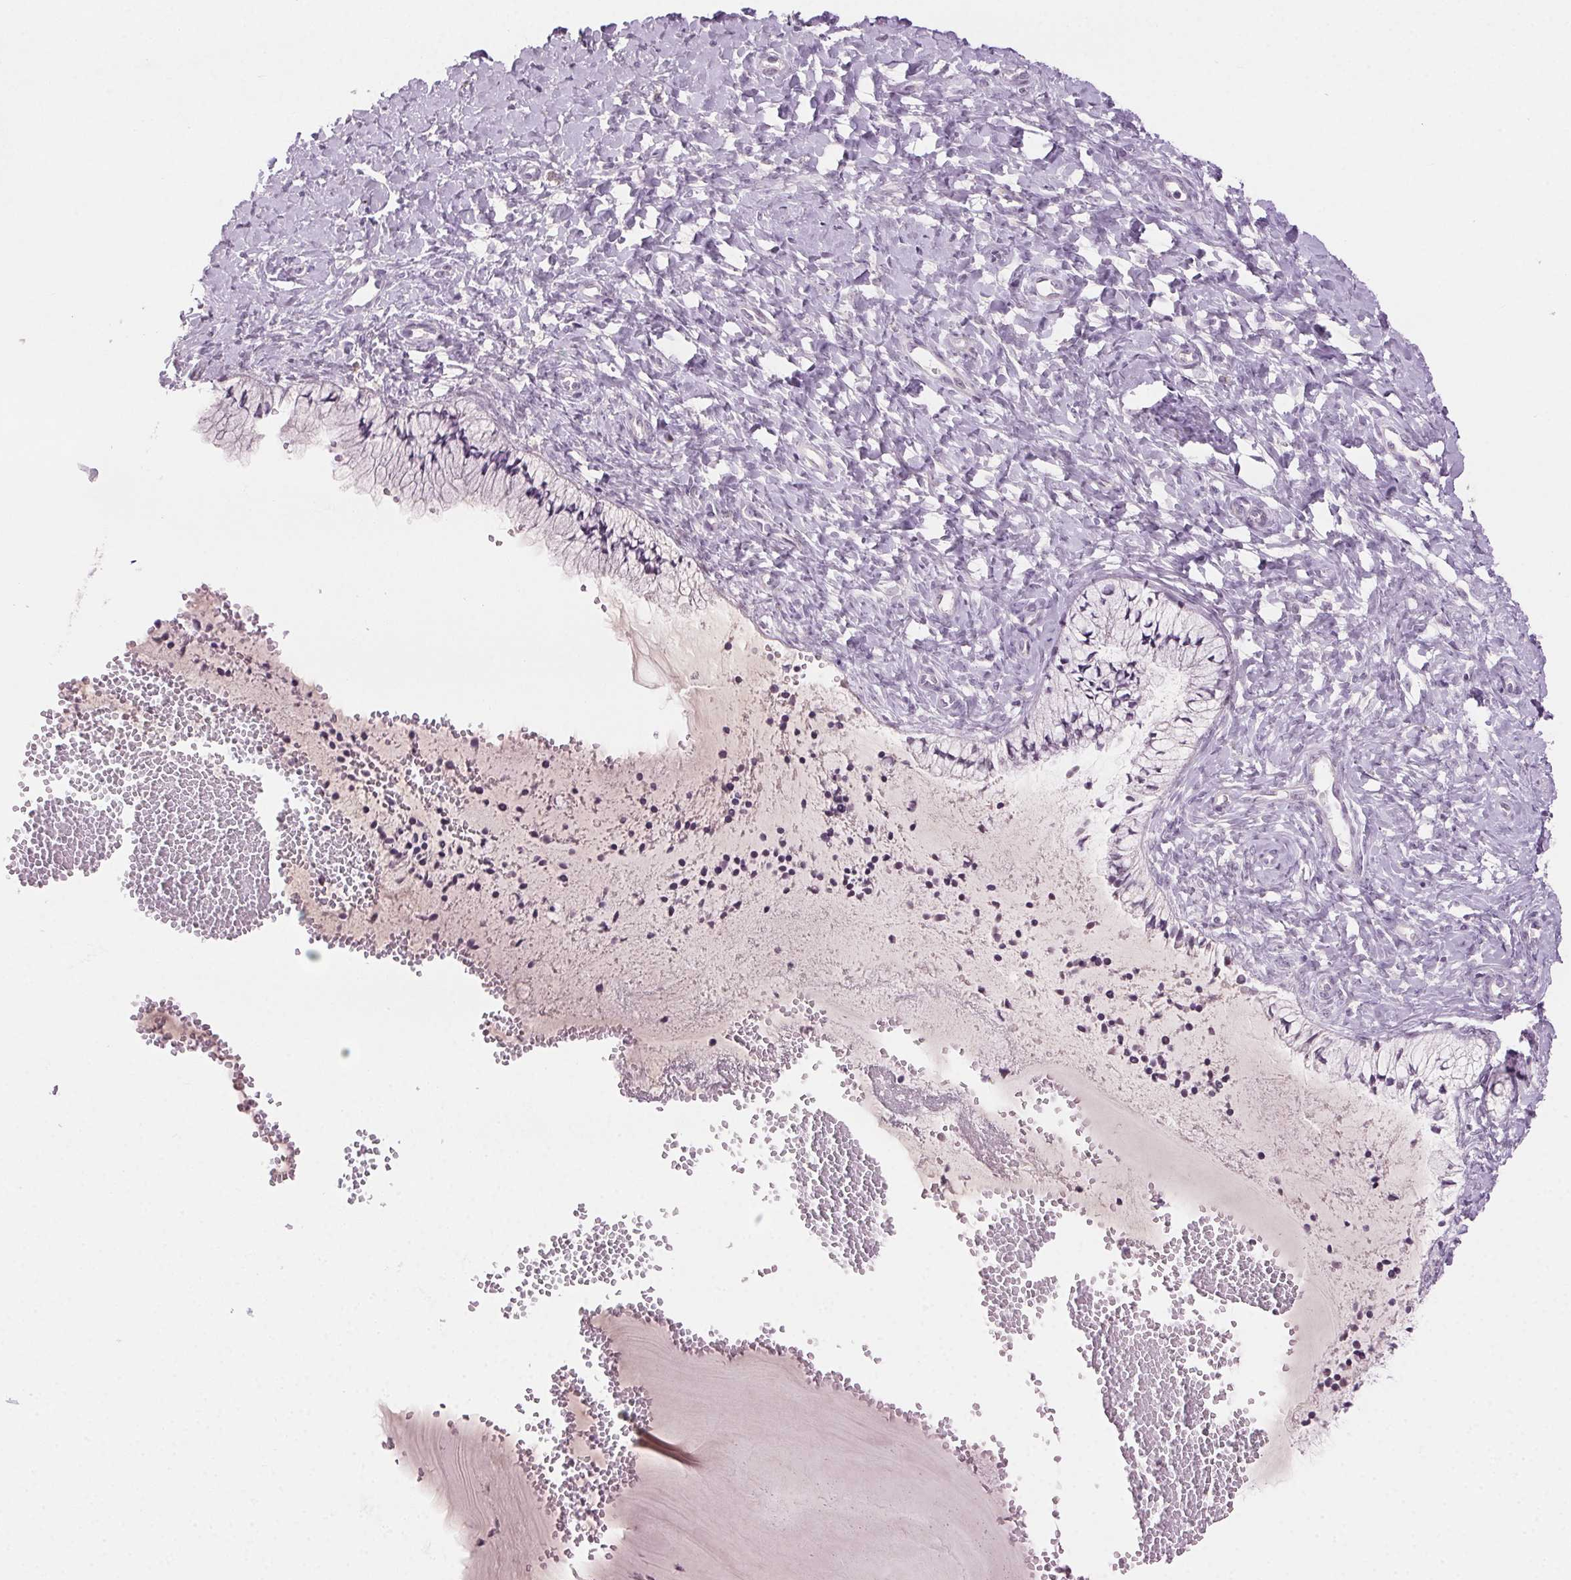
{"staining": {"intensity": "negative", "quantity": "none", "location": "none"}, "tissue": "cervix", "cell_type": "Glandular cells", "image_type": "normal", "snomed": [{"axis": "morphology", "description": "Normal tissue, NOS"}, {"axis": "topography", "description": "Cervix"}], "caption": "Image shows no significant protein positivity in glandular cells of benign cervix. Nuclei are stained in blue.", "gene": "HSF5", "patient": {"sex": "female", "age": 37}}